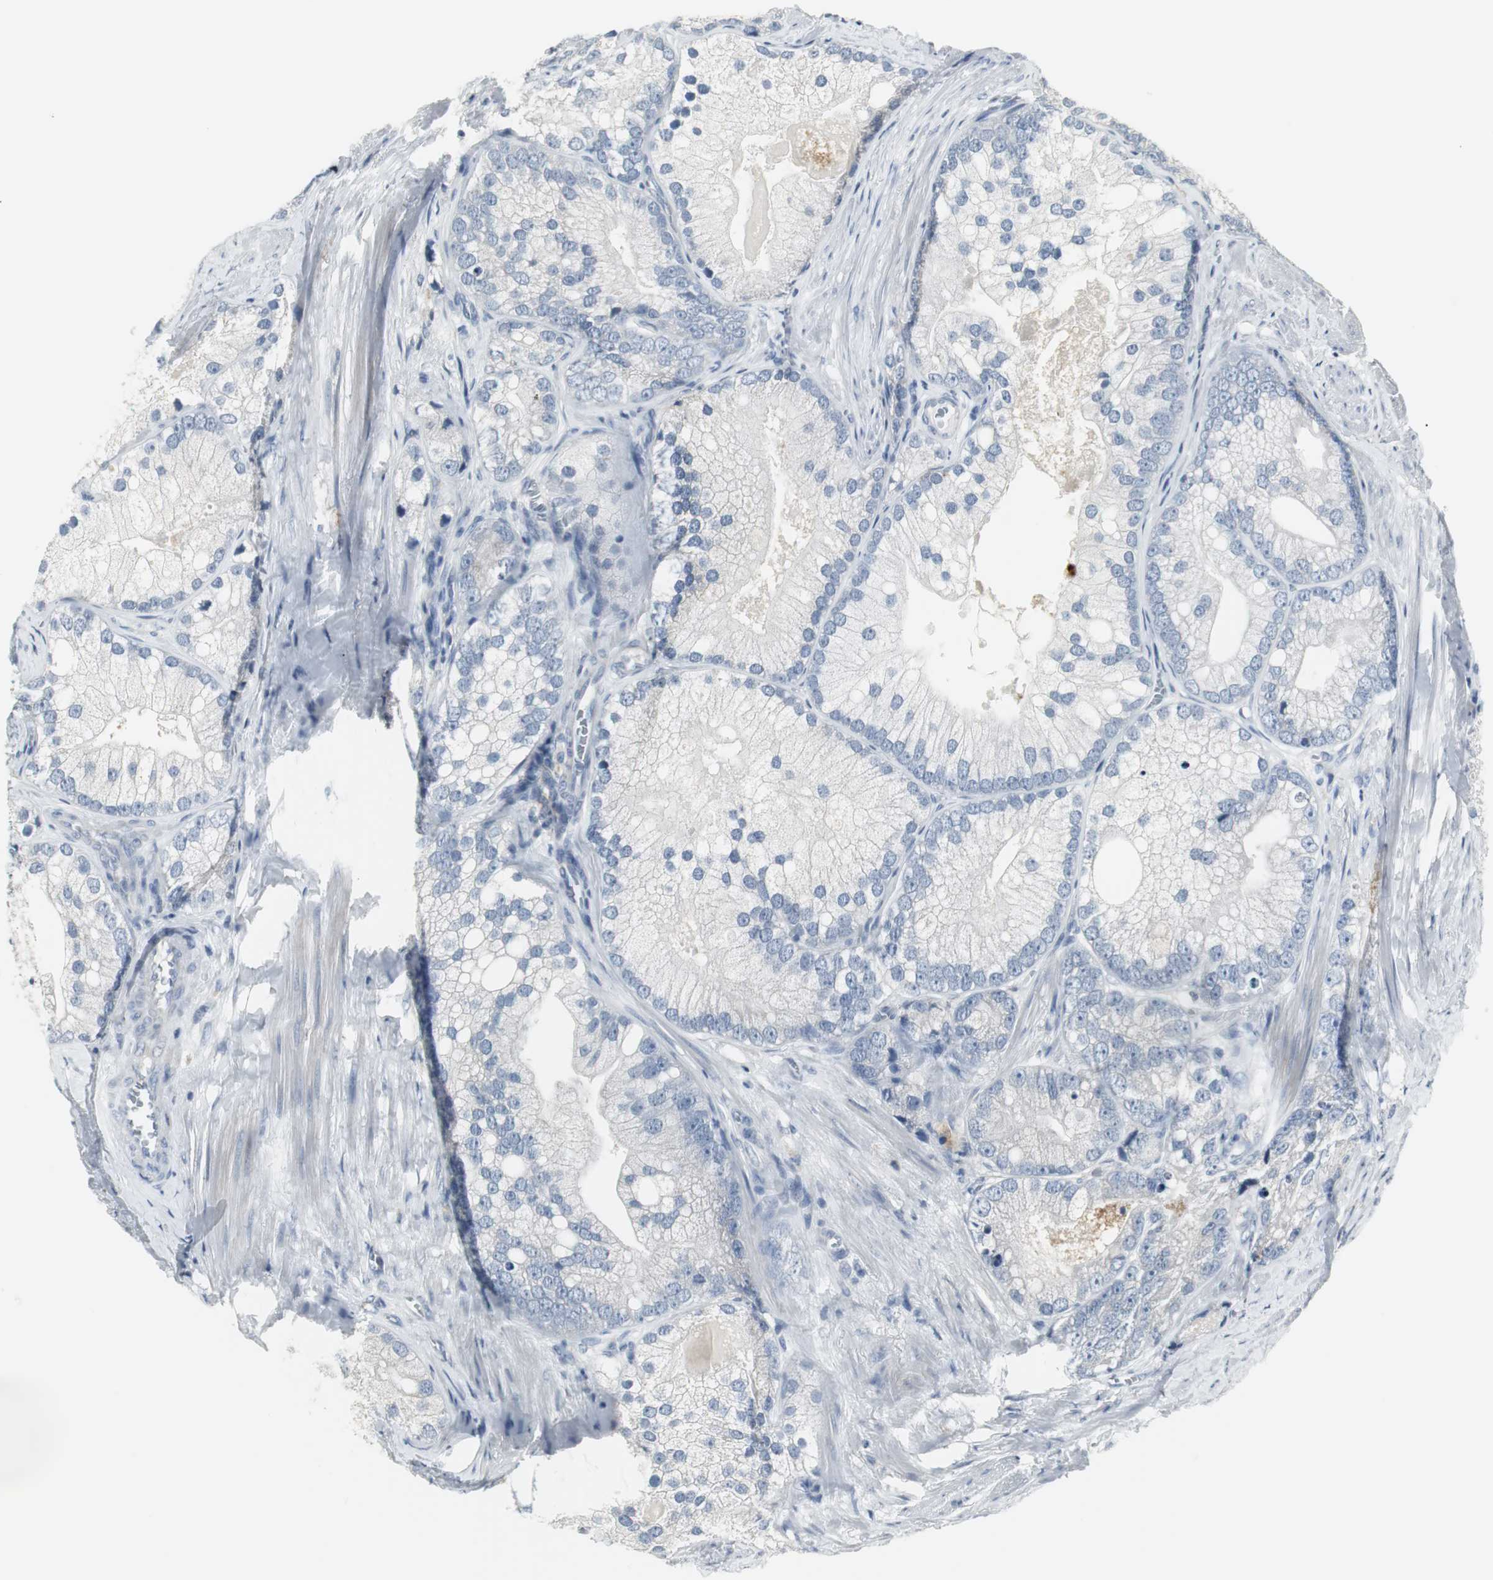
{"staining": {"intensity": "negative", "quantity": "none", "location": "none"}, "tissue": "prostate cancer", "cell_type": "Tumor cells", "image_type": "cancer", "snomed": [{"axis": "morphology", "description": "Adenocarcinoma, Low grade"}, {"axis": "topography", "description": "Prostate"}], "caption": "High power microscopy photomicrograph of an IHC photomicrograph of prostate cancer, revealing no significant staining in tumor cells. Nuclei are stained in blue.", "gene": "SLC2A5", "patient": {"sex": "male", "age": 69}}